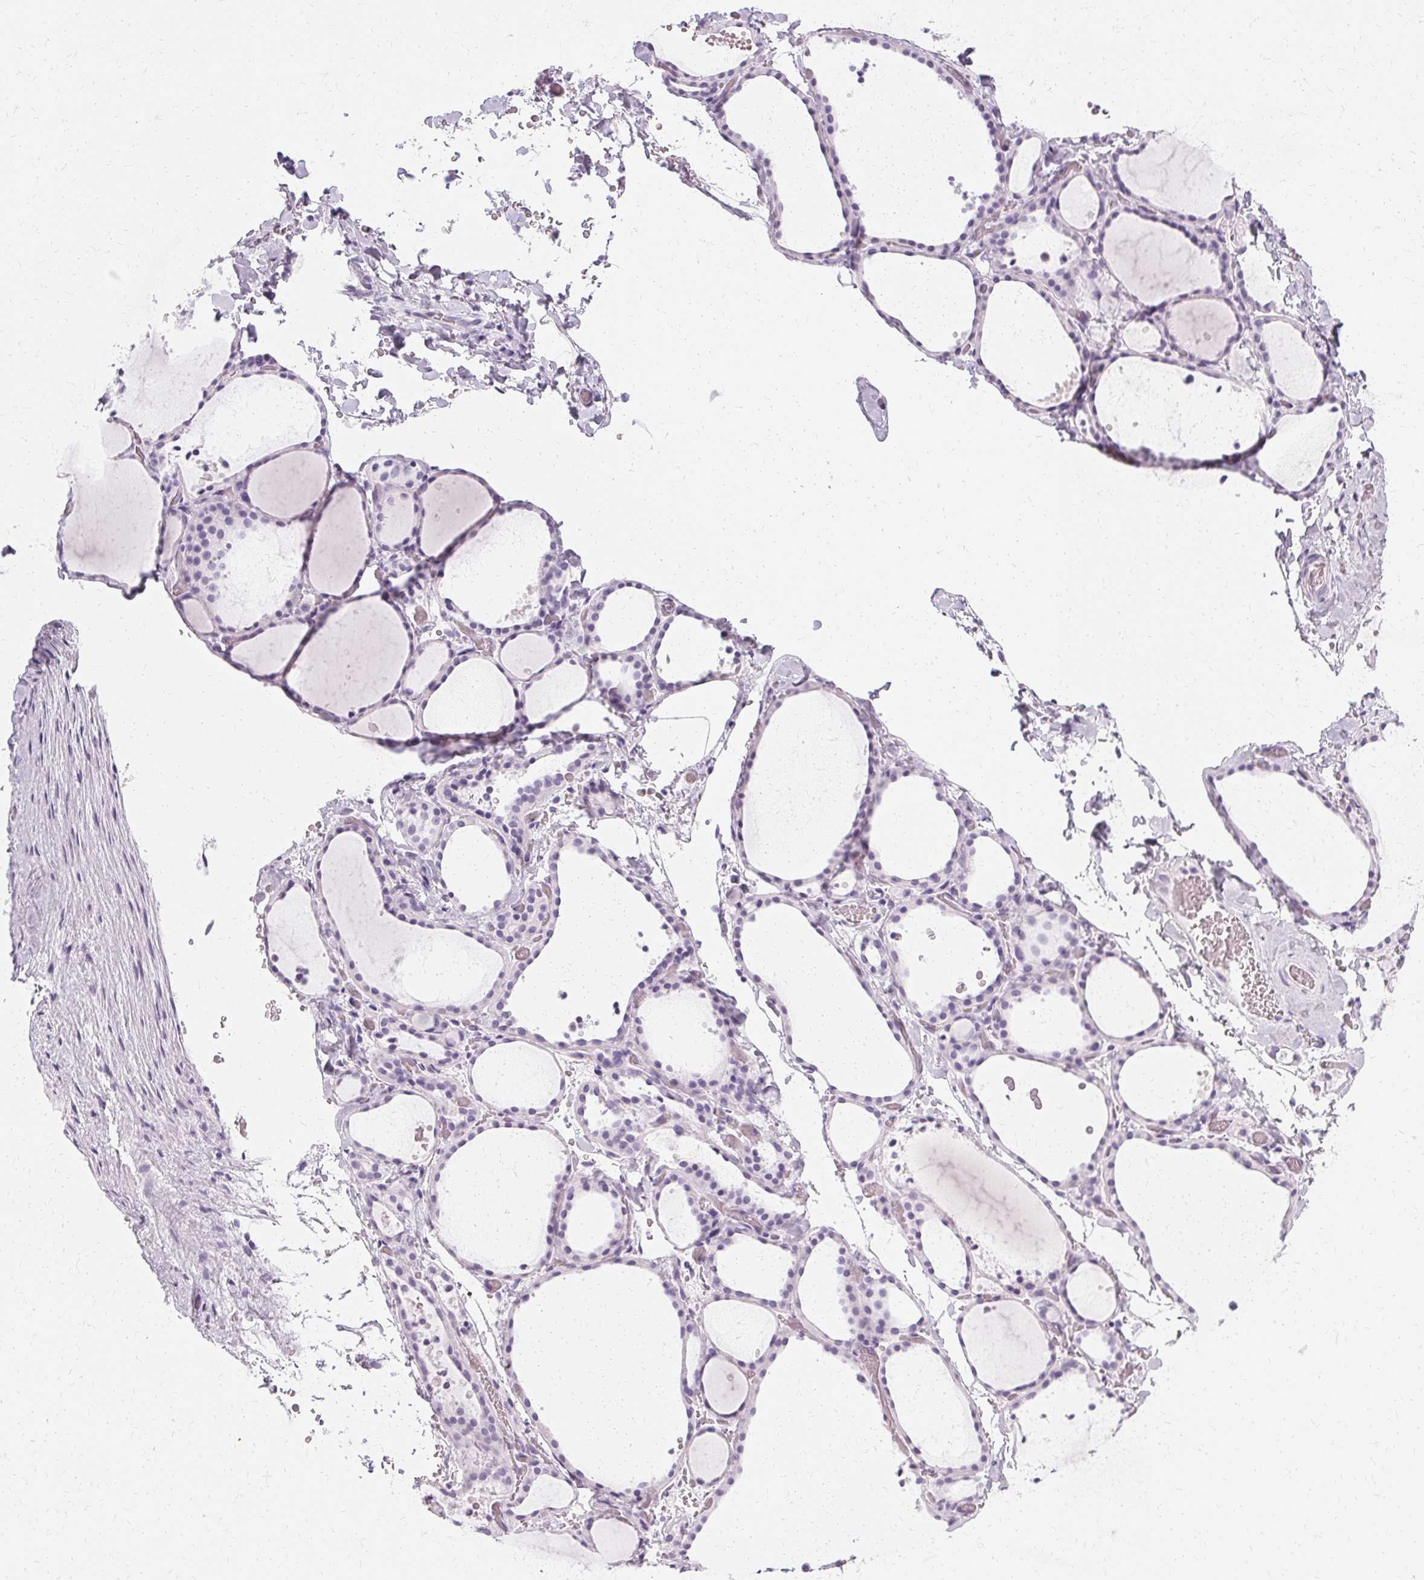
{"staining": {"intensity": "negative", "quantity": "none", "location": "none"}, "tissue": "thyroid gland", "cell_type": "Glandular cells", "image_type": "normal", "snomed": [{"axis": "morphology", "description": "Normal tissue, NOS"}, {"axis": "topography", "description": "Thyroid gland"}], "caption": "This is a photomicrograph of IHC staining of benign thyroid gland, which shows no positivity in glandular cells. (Brightfield microscopy of DAB (3,3'-diaminobenzidine) immunohistochemistry (IHC) at high magnification).", "gene": "KRT6A", "patient": {"sex": "female", "age": 36}}